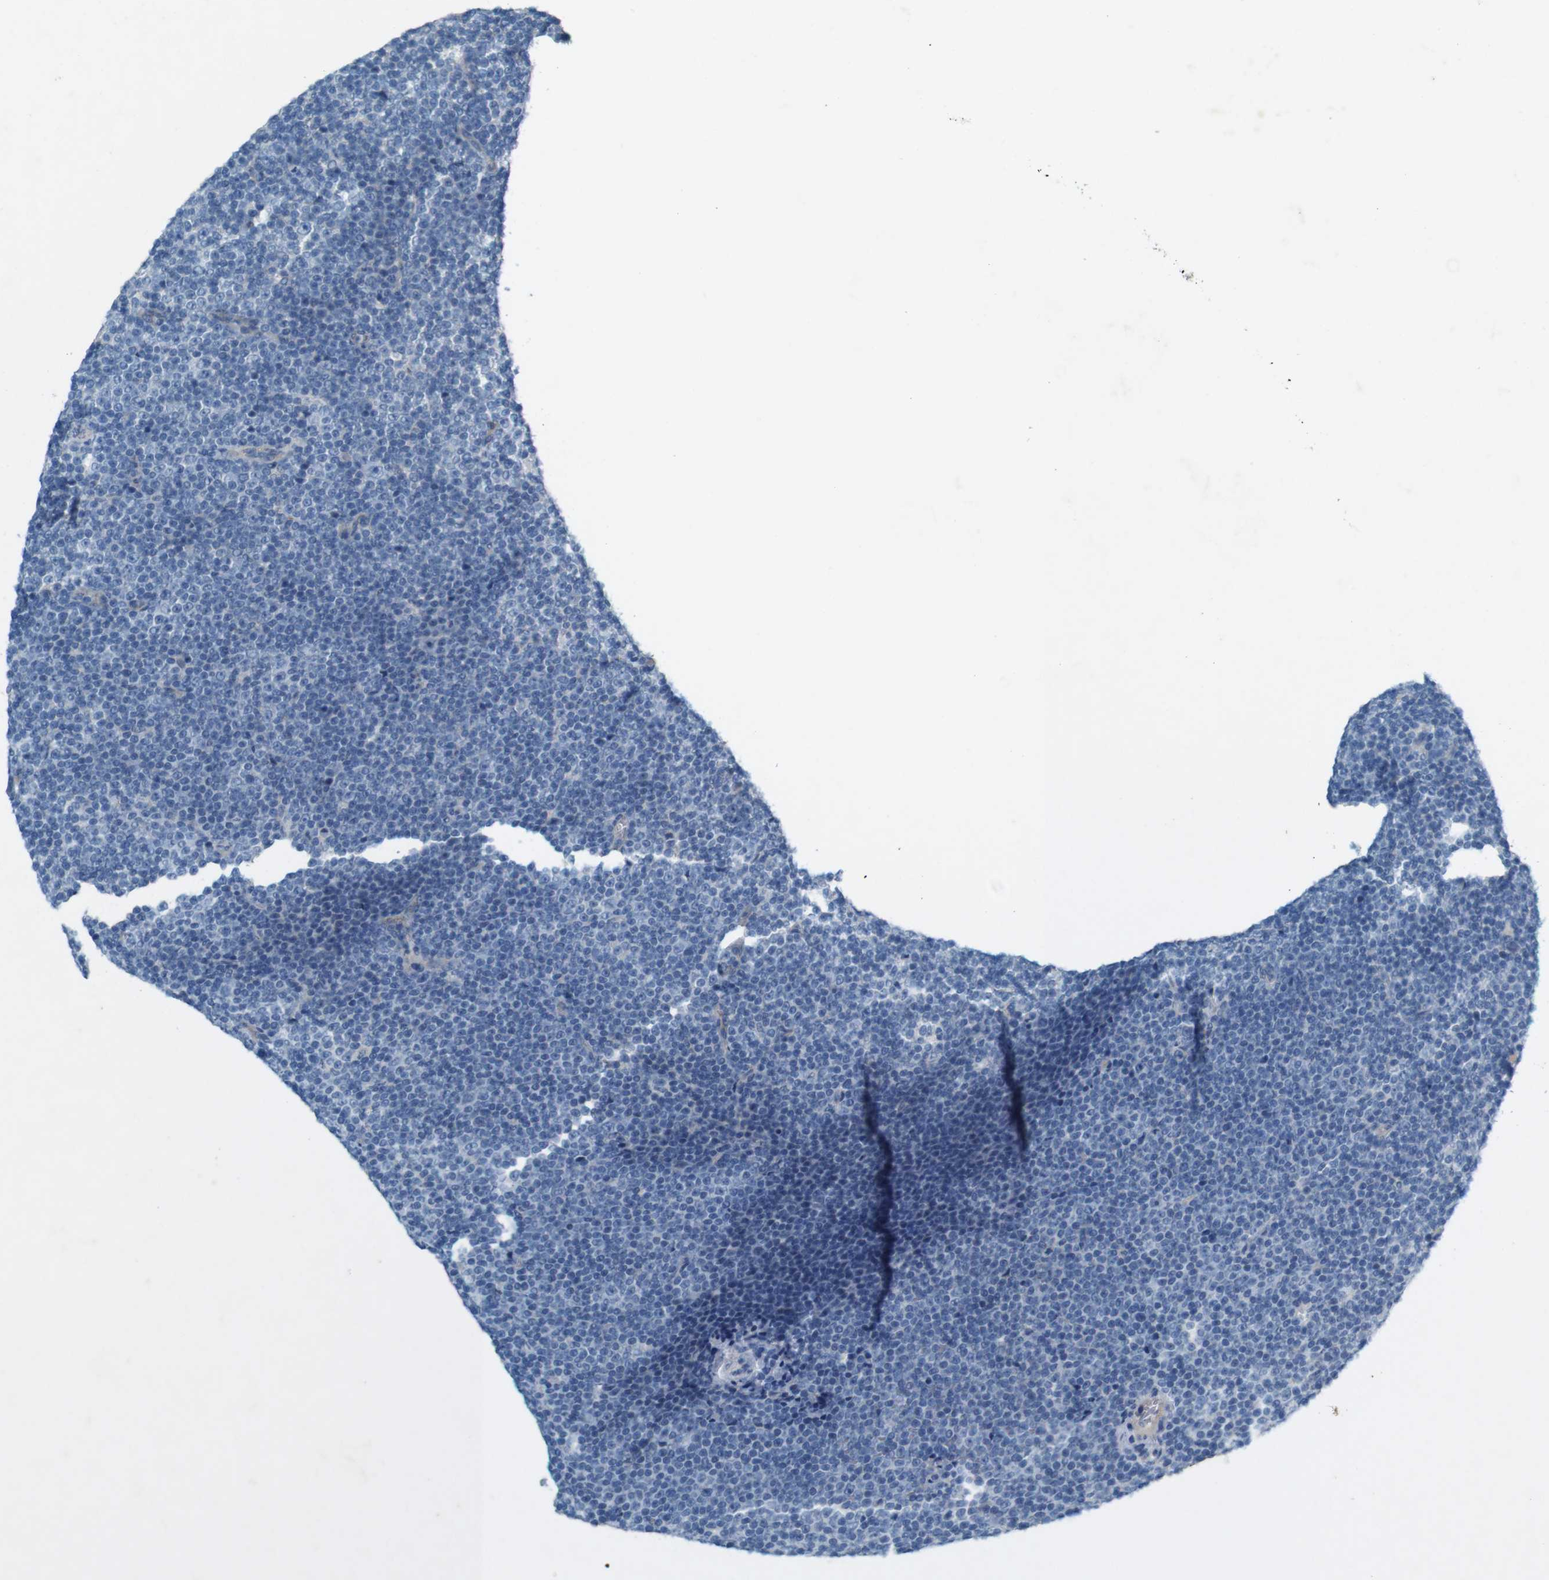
{"staining": {"intensity": "negative", "quantity": "none", "location": "none"}, "tissue": "lymphoma", "cell_type": "Tumor cells", "image_type": "cancer", "snomed": [{"axis": "morphology", "description": "Malignant lymphoma, non-Hodgkin's type, Low grade"}, {"axis": "topography", "description": "Lymph node"}], "caption": "Immunohistochemistry (IHC) photomicrograph of human lymphoma stained for a protein (brown), which exhibits no positivity in tumor cells. (Brightfield microscopy of DAB IHC at high magnification).", "gene": "PVR", "patient": {"sex": "female", "age": 67}}